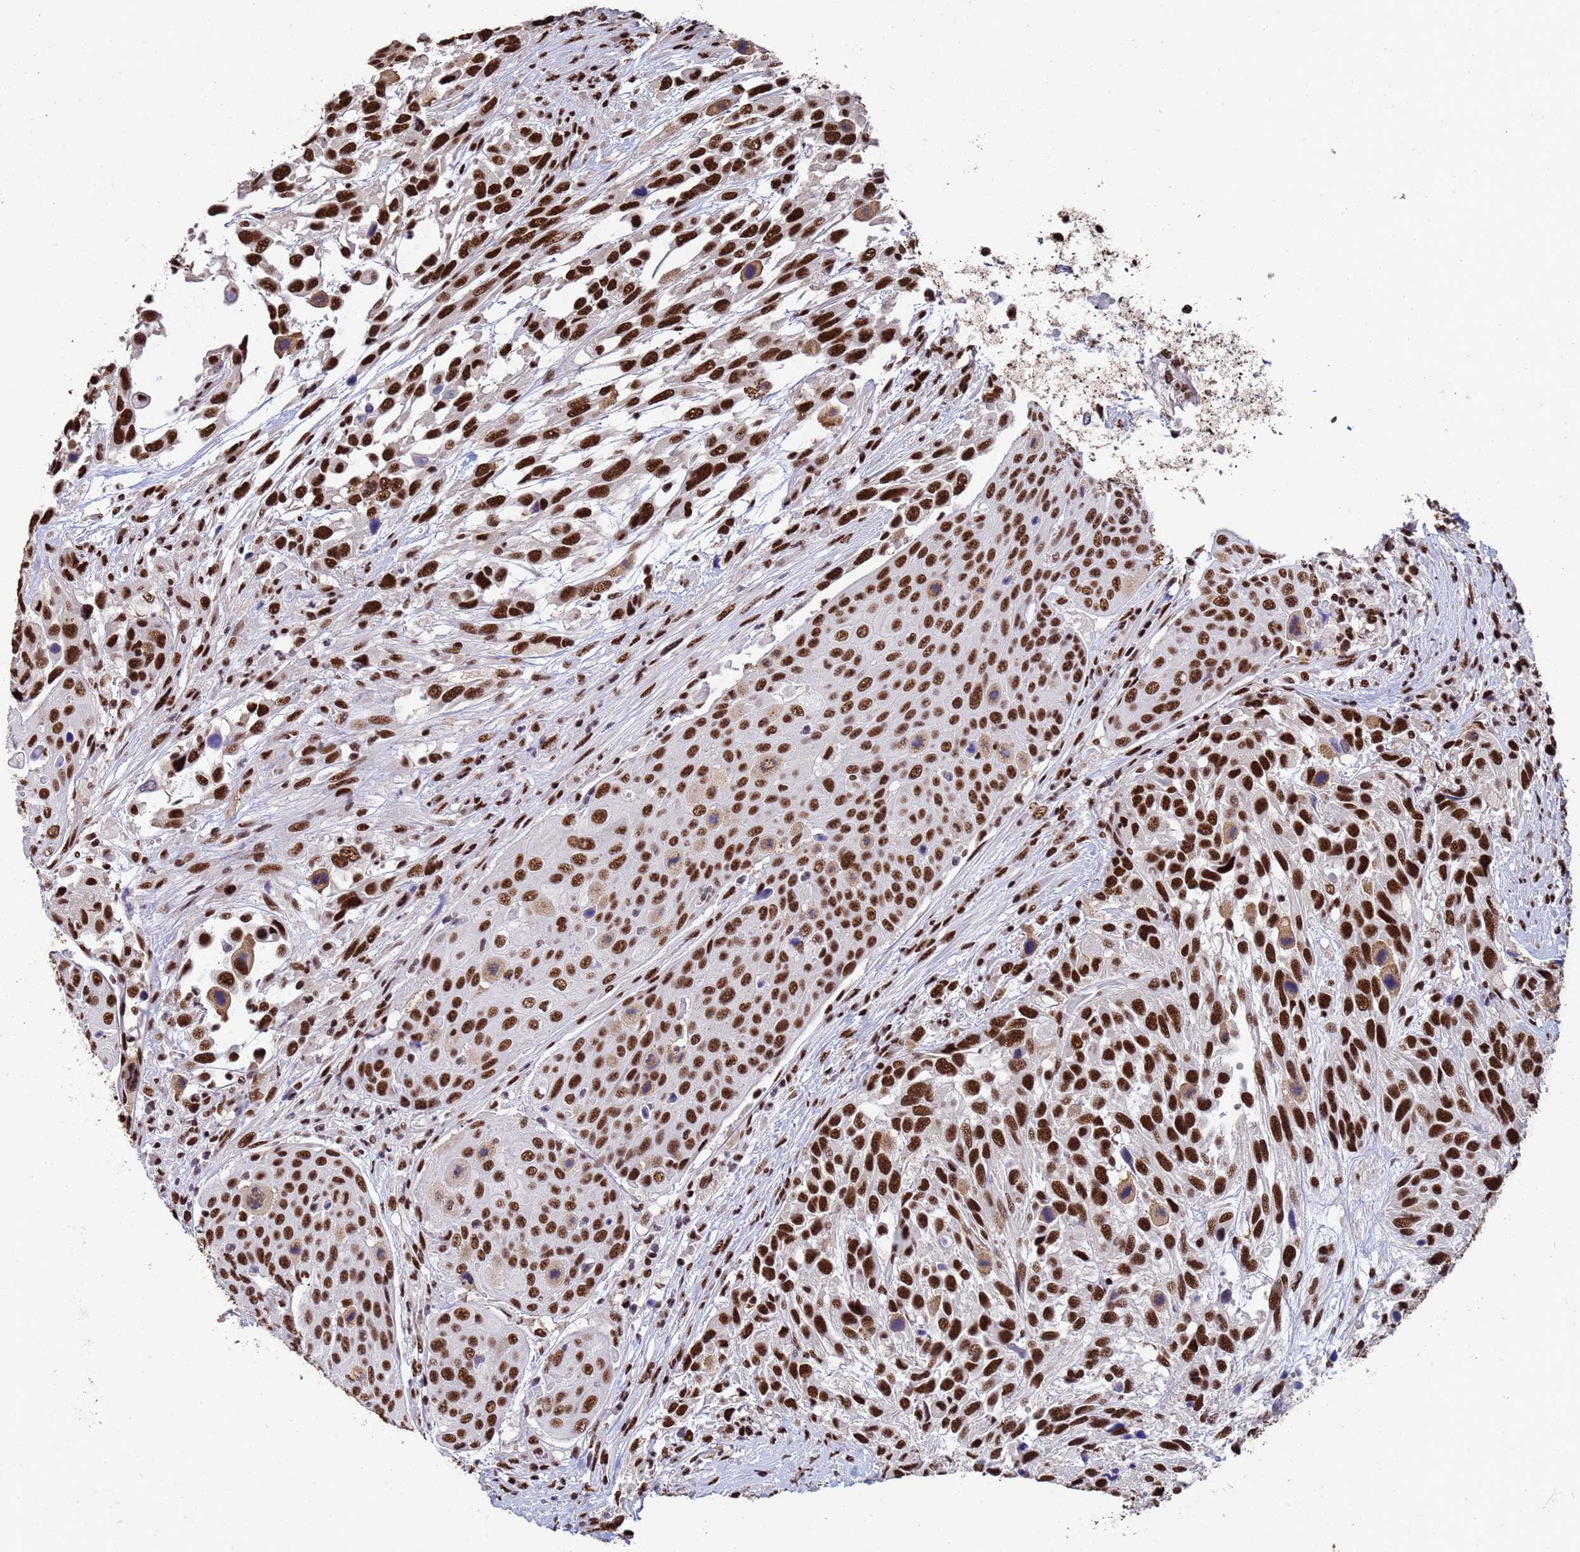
{"staining": {"intensity": "strong", "quantity": ">75%", "location": "nuclear"}, "tissue": "urothelial cancer", "cell_type": "Tumor cells", "image_type": "cancer", "snomed": [{"axis": "morphology", "description": "Urothelial carcinoma, High grade"}, {"axis": "topography", "description": "Urinary bladder"}], "caption": "High-power microscopy captured an IHC histopathology image of urothelial carcinoma (high-grade), revealing strong nuclear expression in approximately >75% of tumor cells.", "gene": "SF3B2", "patient": {"sex": "female", "age": 70}}